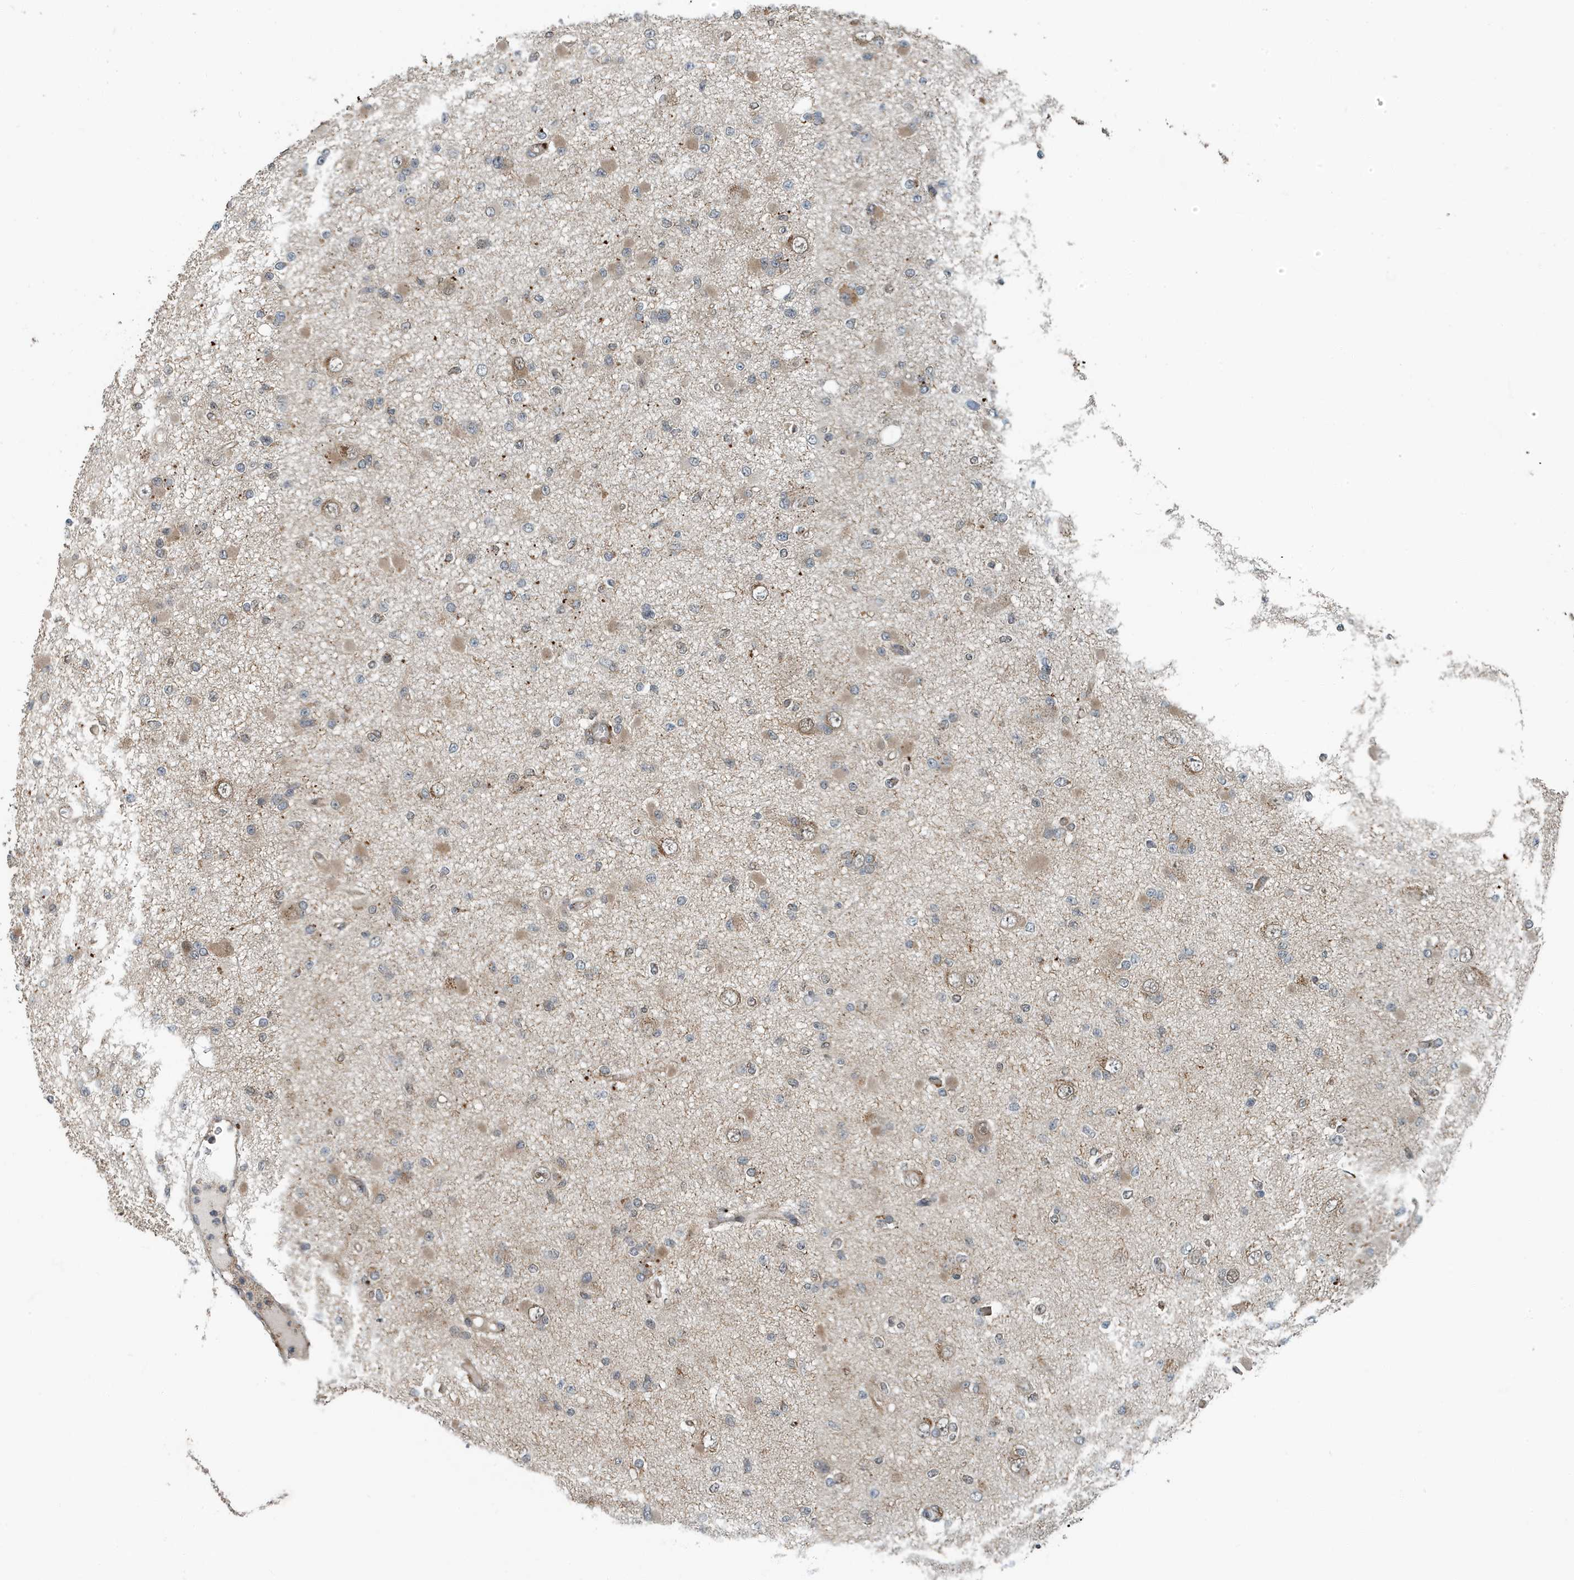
{"staining": {"intensity": "moderate", "quantity": "<25%", "location": "cytoplasmic/membranous"}, "tissue": "glioma", "cell_type": "Tumor cells", "image_type": "cancer", "snomed": [{"axis": "morphology", "description": "Glioma, malignant, Low grade"}, {"axis": "topography", "description": "Brain"}], "caption": "Glioma stained with IHC reveals moderate cytoplasmic/membranous expression in approximately <25% of tumor cells.", "gene": "KIF15", "patient": {"sex": "female", "age": 22}}